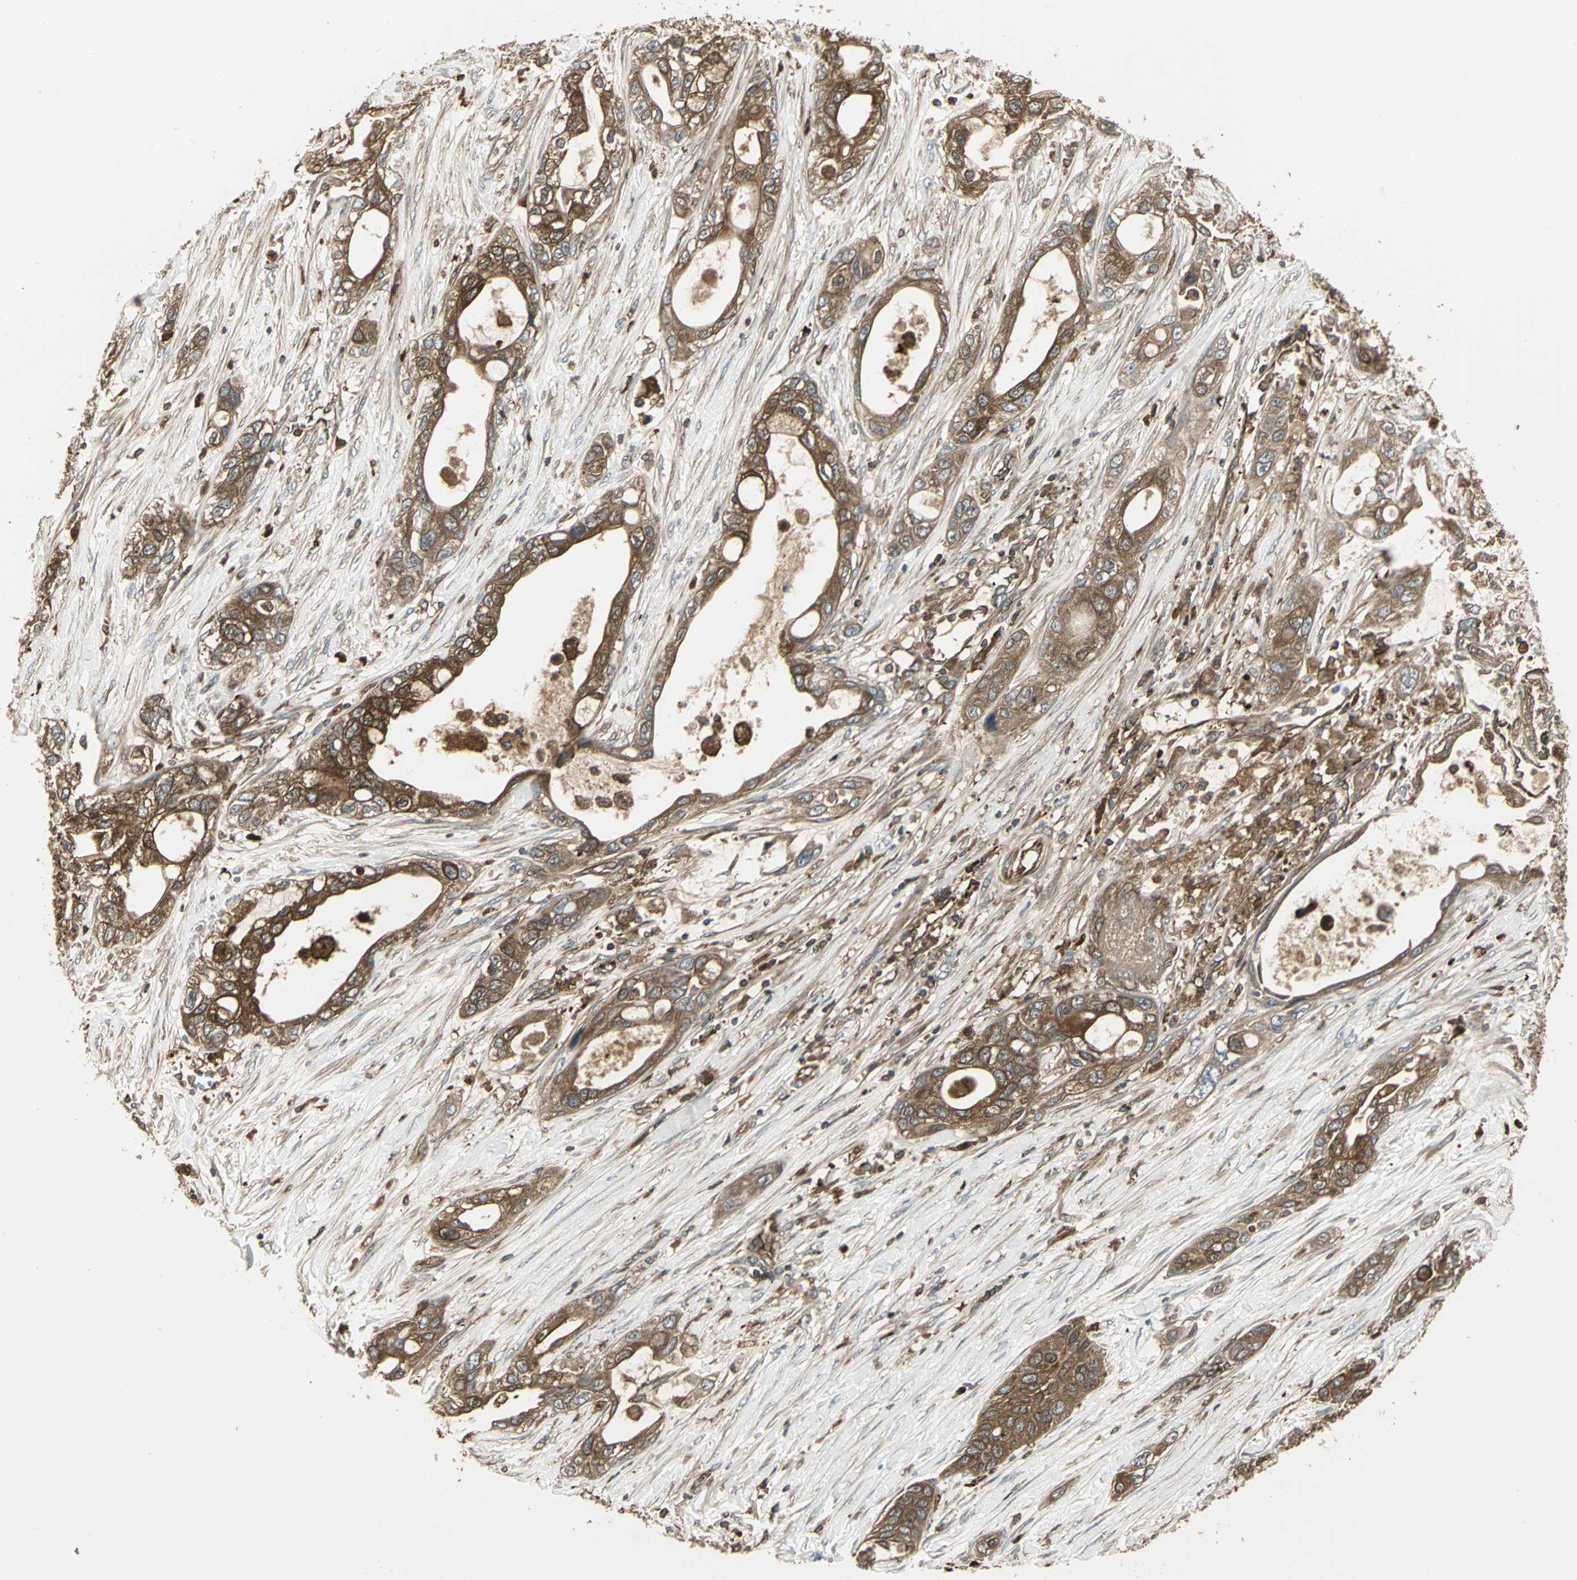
{"staining": {"intensity": "moderate", "quantity": ">75%", "location": "cytoplasmic/membranous"}, "tissue": "pancreatic cancer", "cell_type": "Tumor cells", "image_type": "cancer", "snomed": [{"axis": "morphology", "description": "Adenocarcinoma, NOS"}, {"axis": "topography", "description": "Pancreas"}], "caption": "High-magnification brightfield microscopy of pancreatic cancer stained with DAB (brown) and counterstained with hematoxylin (blue). tumor cells exhibit moderate cytoplasmic/membranous staining is identified in approximately>75% of cells.", "gene": "PRXL2B", "patient": {"sex": "female", "age": 70}}